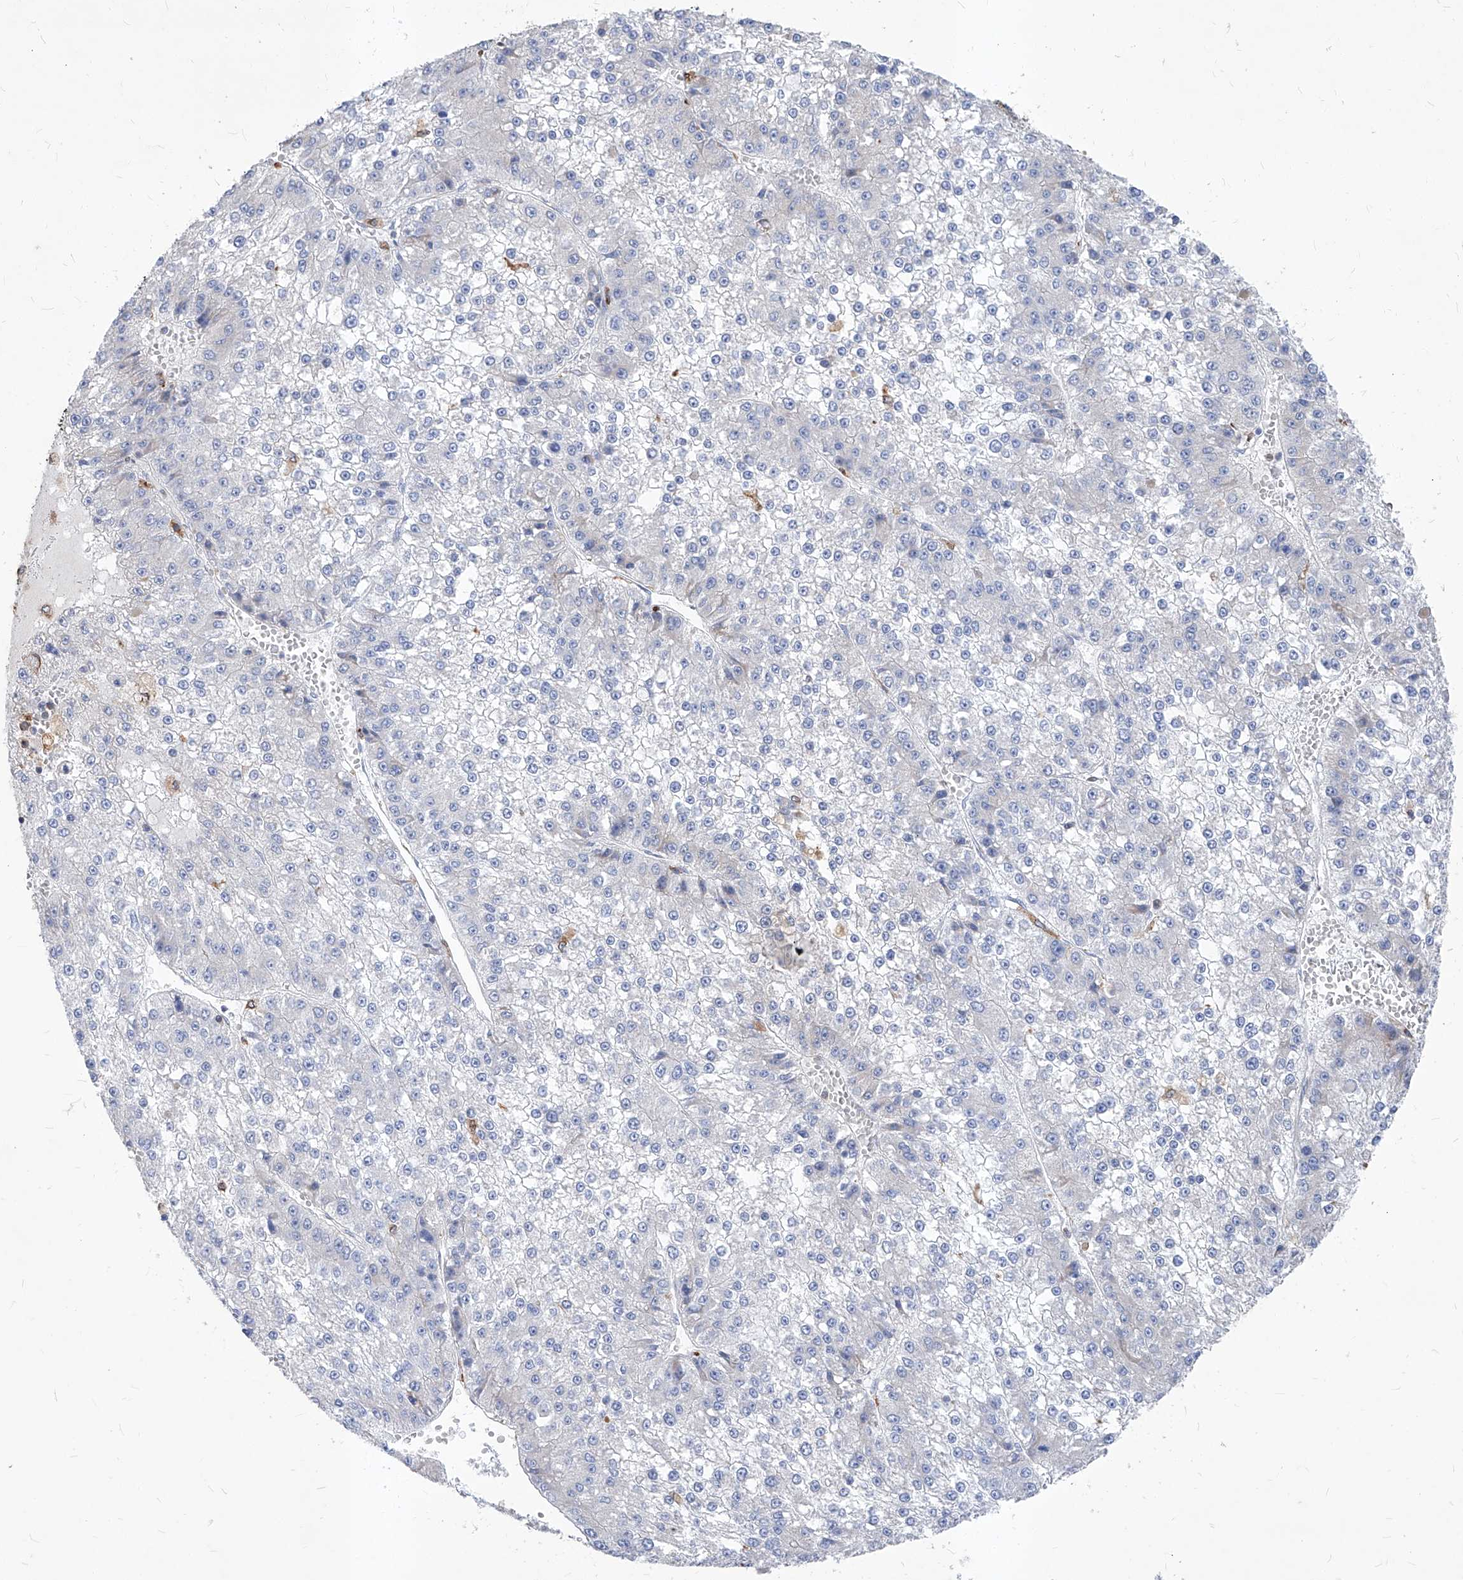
{"staining": {"intensity": "negative", "quantity": "none", "location": "none"}, "tissue": "liver cancer", "cell_type": "Tumor cells", "image_type": "cancer", "snomed": [{"axis": "morphology", "description": "Carcinoma, Hepatocellular, NOS"}, {"axis": "topography", "description": "Liver"}], "caption": "Tumor cells are negative for brown protein staining in hepatocellular carcinoma (liver).", "gene": "UBOX5", "patient": {"sex": "female", "age": 73}}